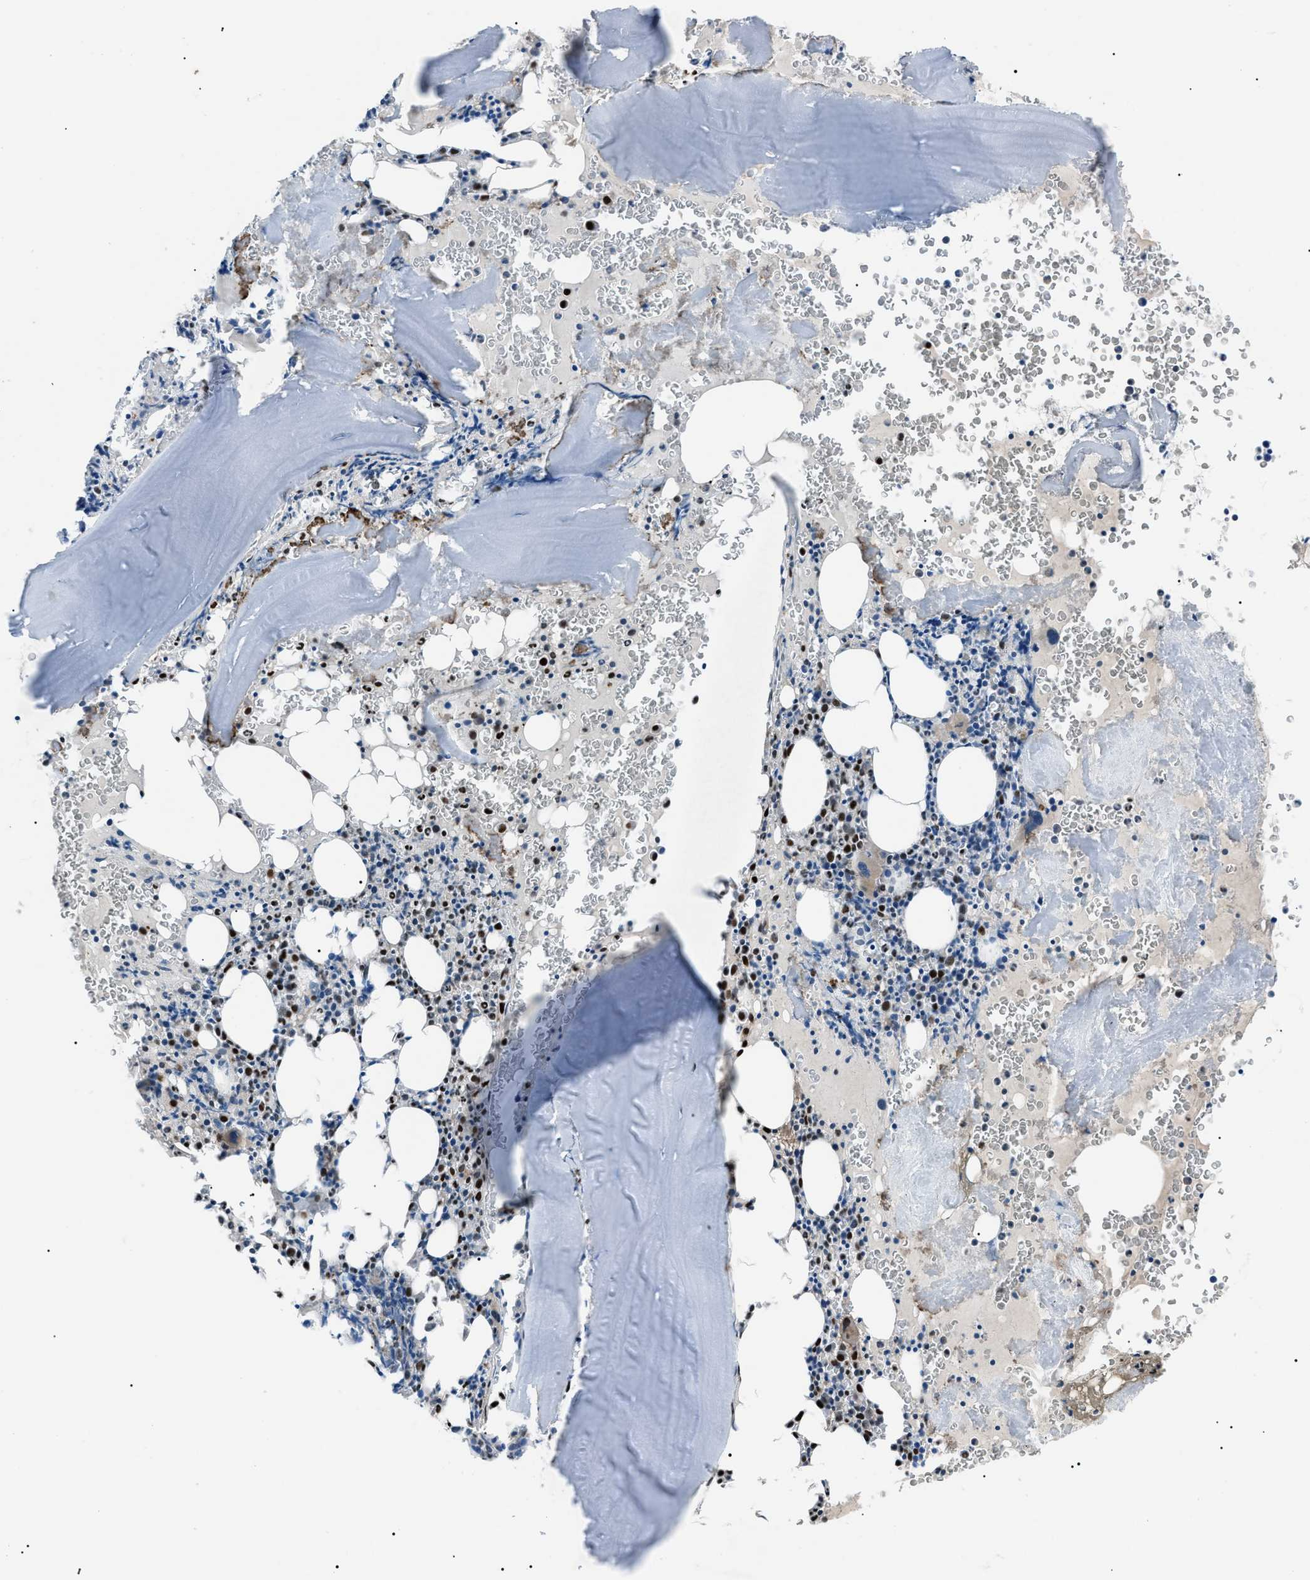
{"staining": {"intensity": "strong", "quantity": "<25%", "location": "nuclear"}, "tissue": "bone marrow", "cell_type": "Hematopoietic cells", "image_type": "normal", "snomed": [{"axis": "morphology", "description": "Normal tissue, NOS"}, {"axis": "morphology", "description": "Inflammation, NOS"}, {"axis": "topography", "description": "Bone marrow"}], "caption": "DAB immunohistochemical staining of unremarkable bone marrow displays strong nuclear protein expression in about <25% of hematopoietic cells. (IHC, brightfield microscopy, high magnification).", "gene": "PRKX", "patient": {"sex": "male", "age": 37}}